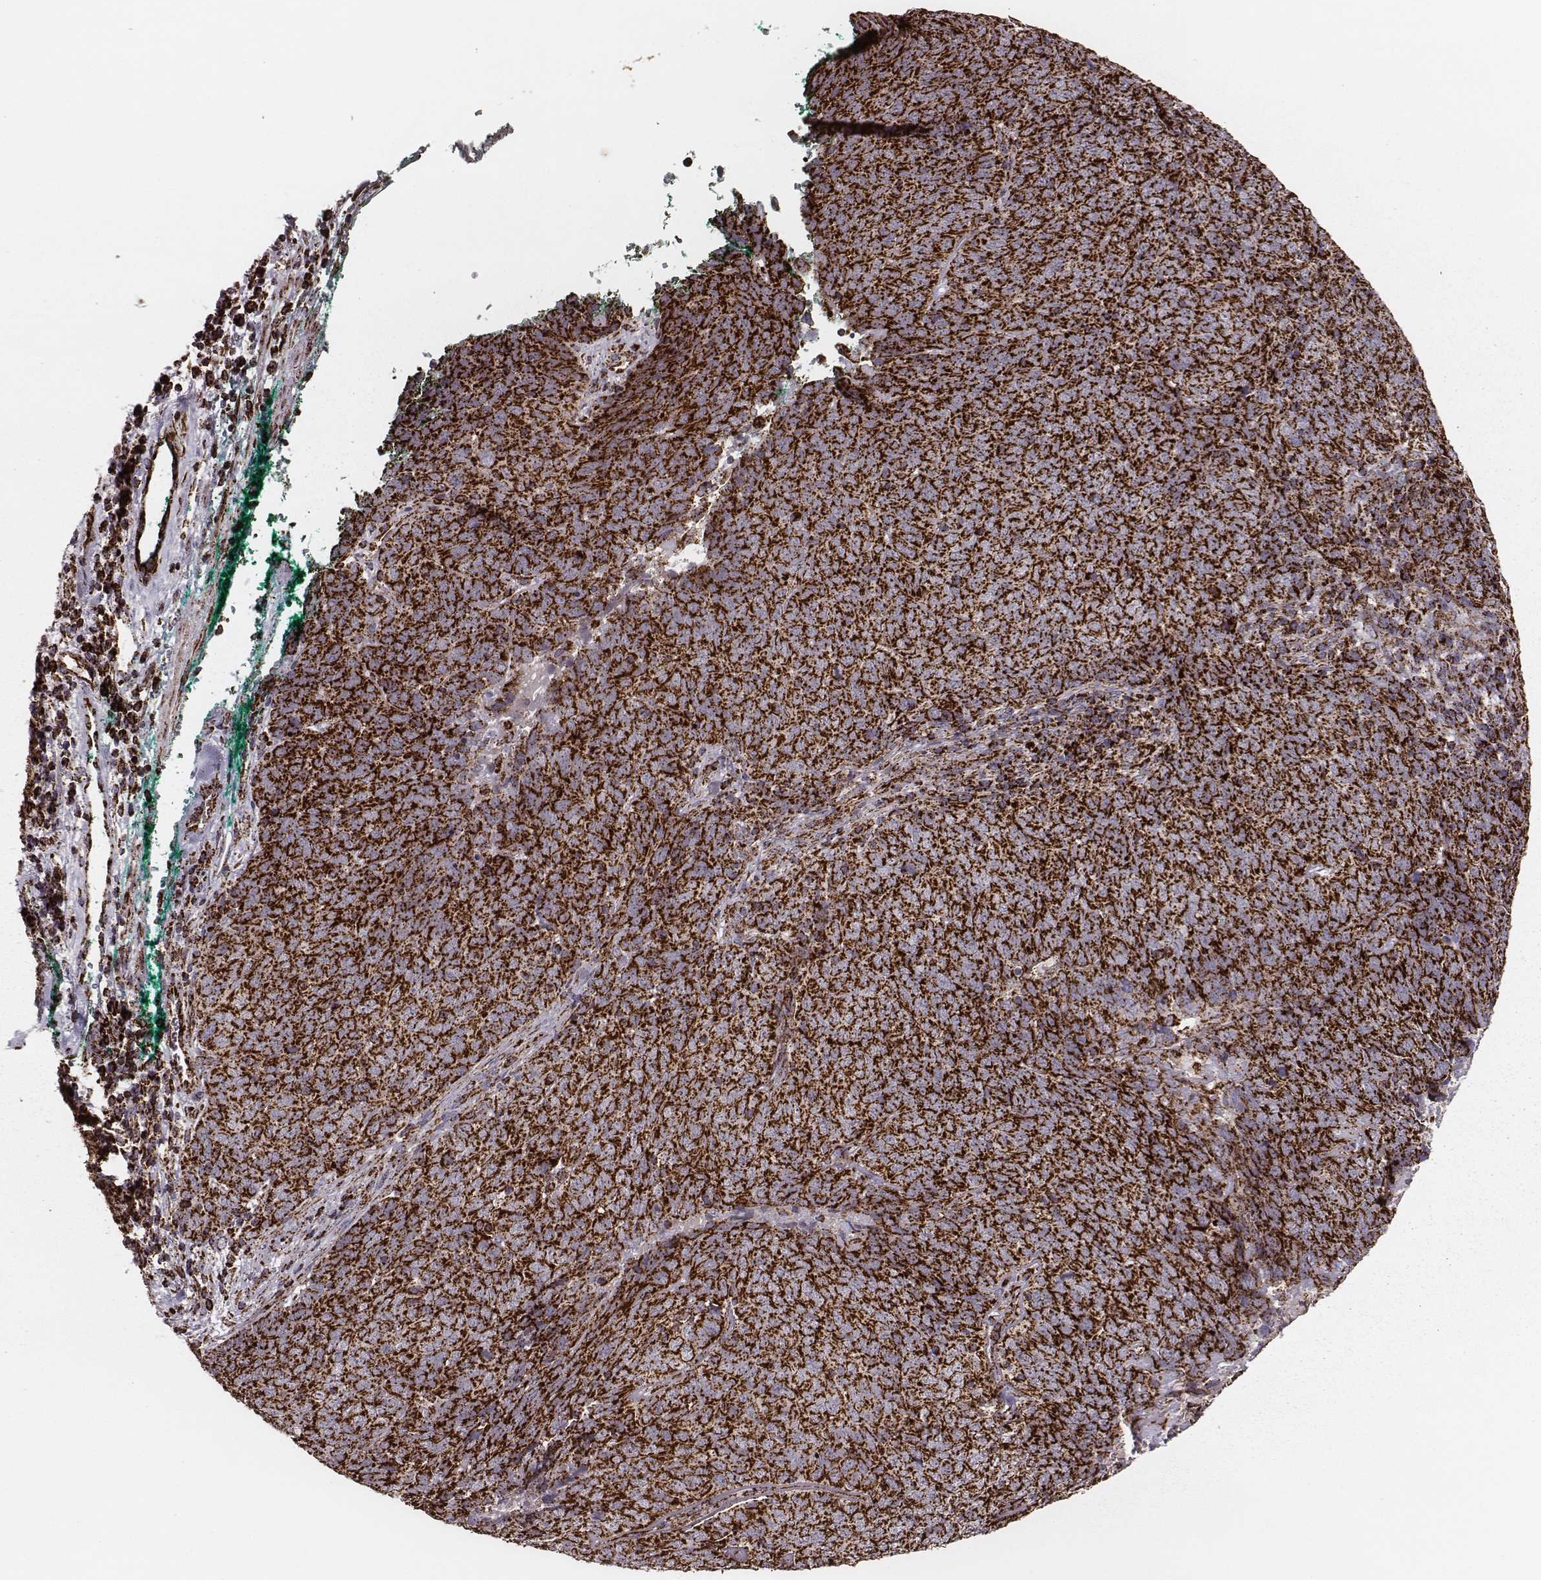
{"staining": {"intensity": "strong", "quantity": ">75%", "location": "cytoplasmic/membranous"}, "tissue": "skin cancer", "cell_type": "Tumor cells", "image_type": "cancer", "snomed": [{"axis": "morphology", "description": "Squamous cell carcinoma, NOS"}, {"axis": "topography", "description": "Skin"}, {"axis": "topography", "description": "Anal"}], "caption": "Approximately >75% of tumor cells in human skin squamous cell carcinoma demonstrate strong cytoplasmic/membranous protein positivity as visualized by brown immunohistochemical staining.", "gene": "TUFM", "patient": {"sex": "female", "age": 51}}